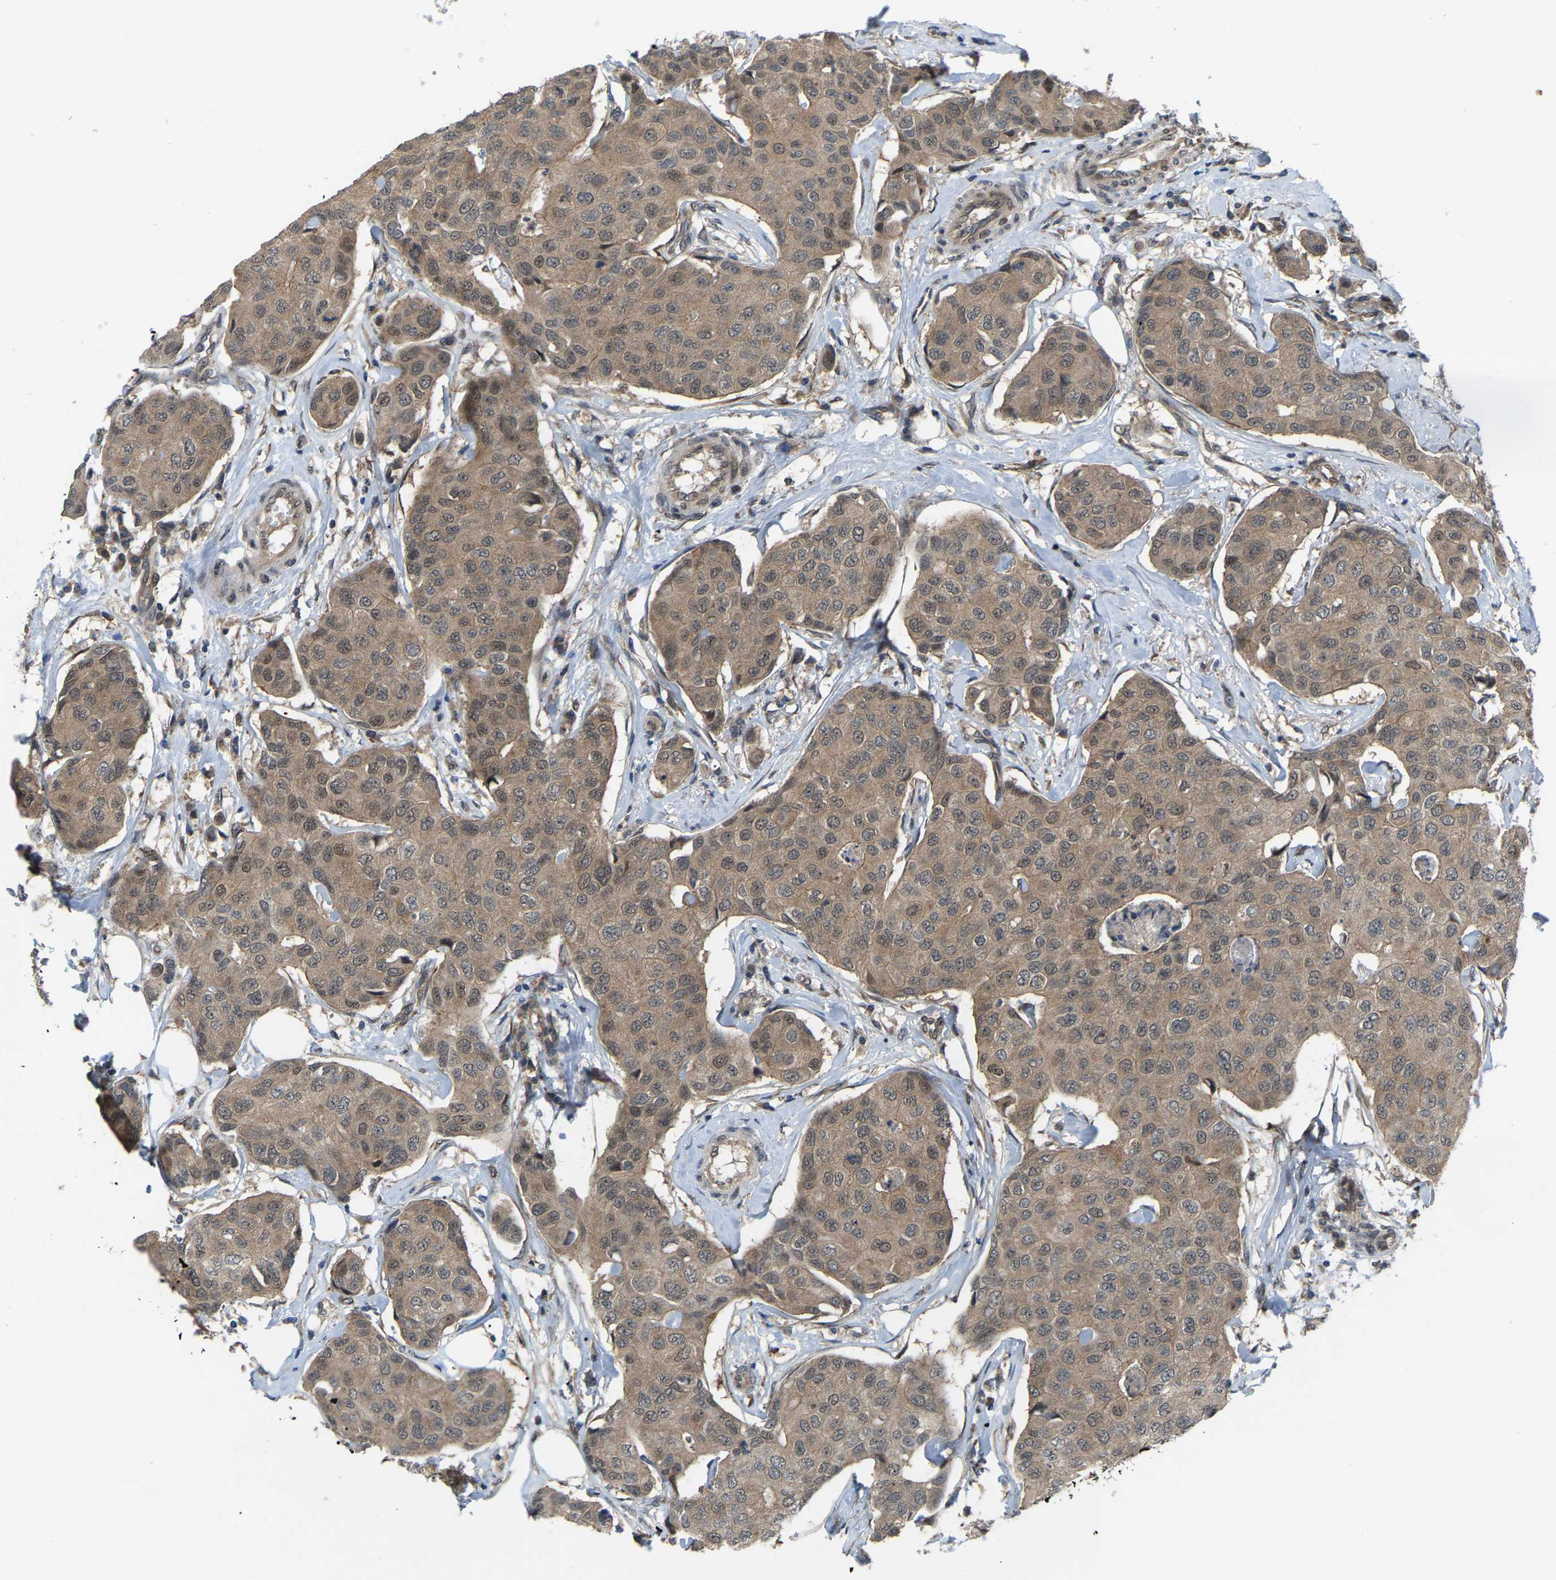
{"staining": {"intensity": "moderate", "quantity": ">75%", "location": "cytoplasmic/membranous"}, "tissue": "breast cancer", "cell_type": "Tumor cells", "image_type": "cancer", "snomed": [{"axis": "morphology", "description": "Duct carcinoma"}, {"axis": "topography", "description": "Breast"}], "caption": "Breast cancer (infiltrating ductal carcinoma) stained with a brown dye exhibits moderate cytoplasmic/membranous positive expression in approximately >75% of tumor cells.", "gene": "CROT", "patient": {"sex": "female", "age": 80}}